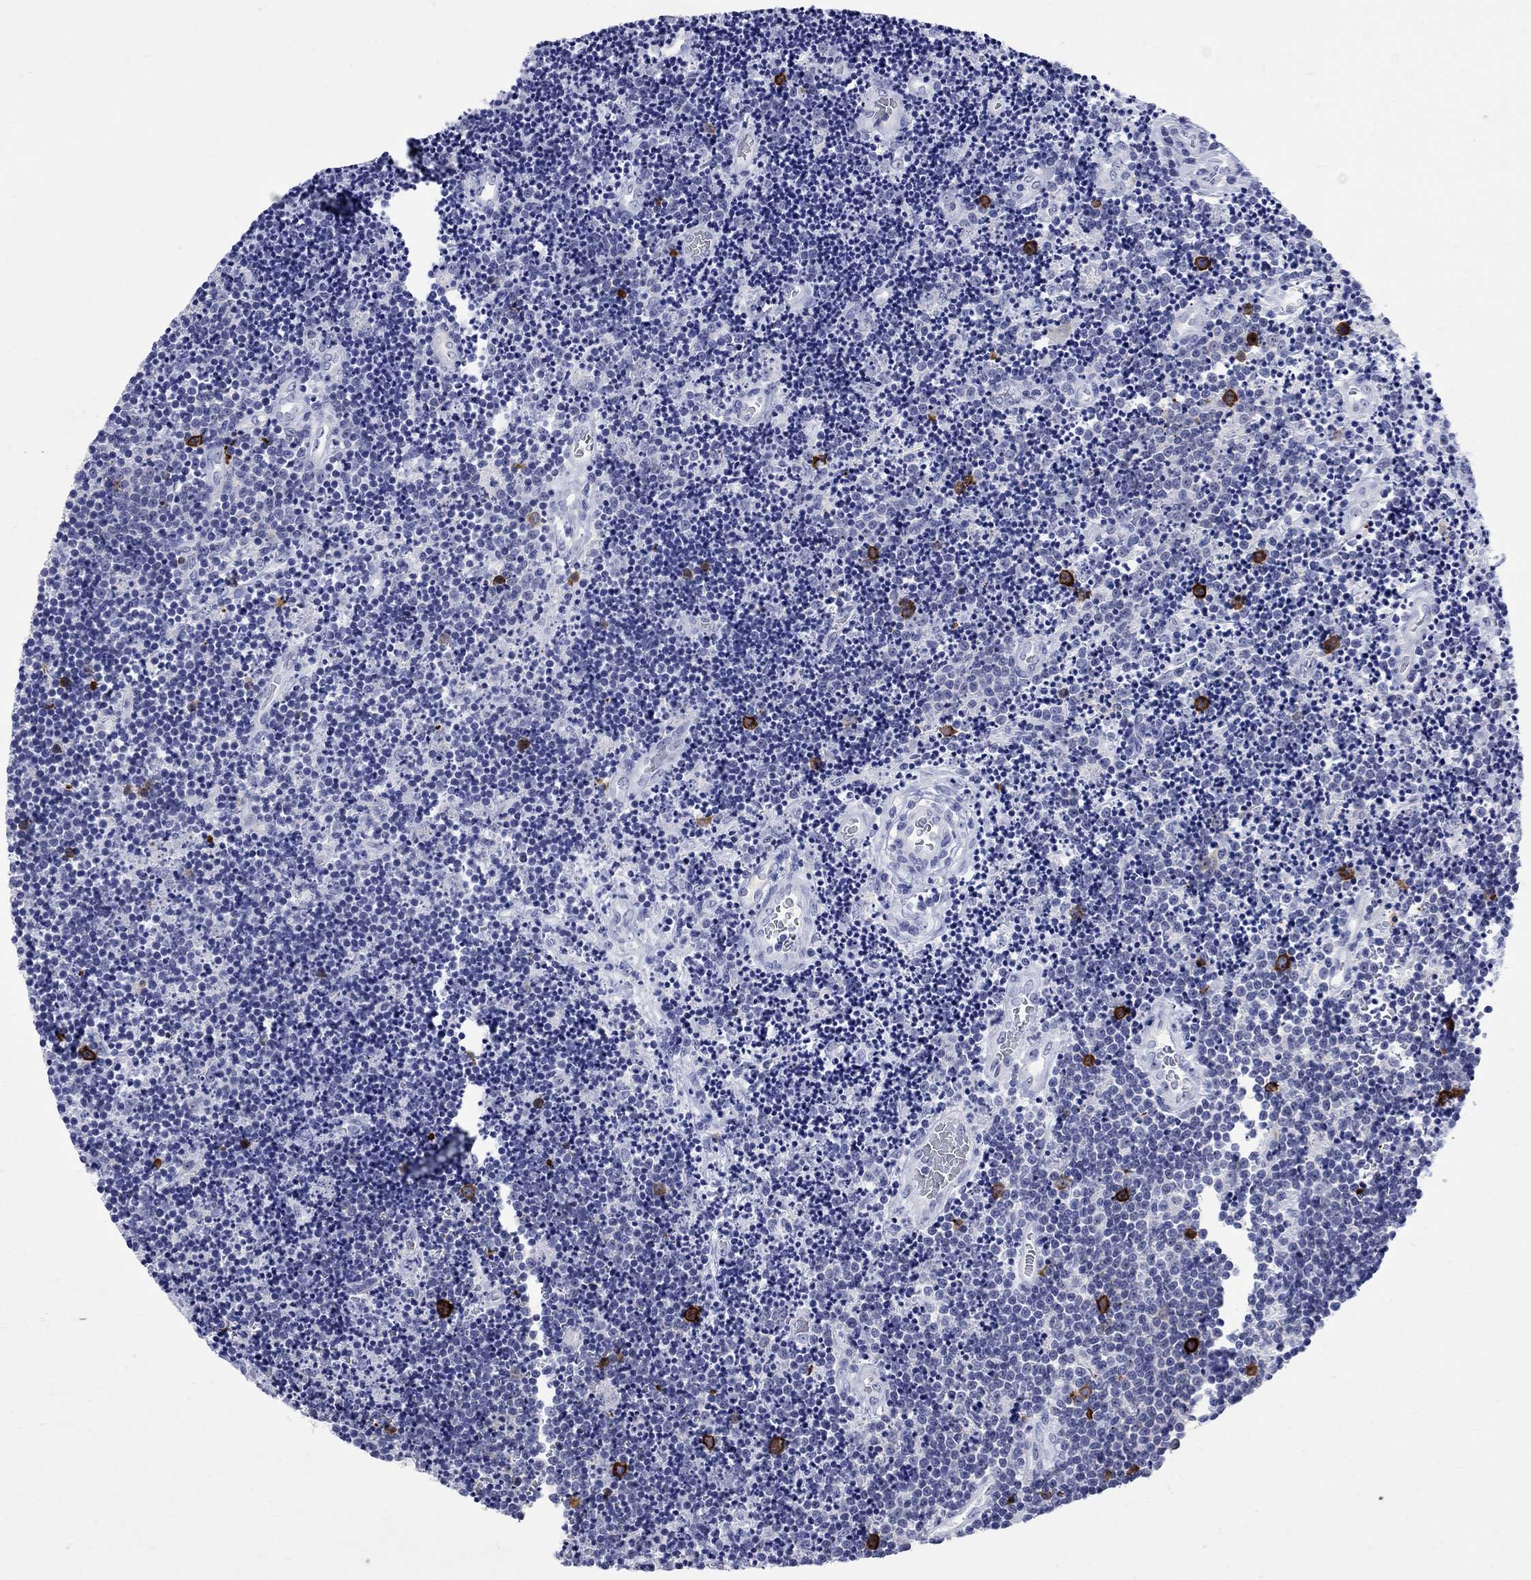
{"staining": {"intensity": "strong", "quantity": "<25%", "location": "cytoplasmic/membranous"}, "tissue": "lymphoma", "cell_type": "Tumor cells", "image_type": "cancer", "snomed": [{"axis": "morphology", "description": "Malignant lymphoma, non-Hodgkin's type, Low grade"}, {"axis": "topography", "description": "Brain"}], "caption": "Immunohistochemistry (IHC) staining of low-grade malignant lymphoma, non-Hodgkin's type, which demonstrates medium levels of strong cytoplasmic/membranous positivity in about <25% of tumor cells indicating strong cytoplasmic/membranous protein staining. The staining was performed using DAB (brown) for protein detection and nuclei were counterstained in hematoxylin (blue).", "gene": "TACC3", "patient": {"sex": "female", "age": 66}}